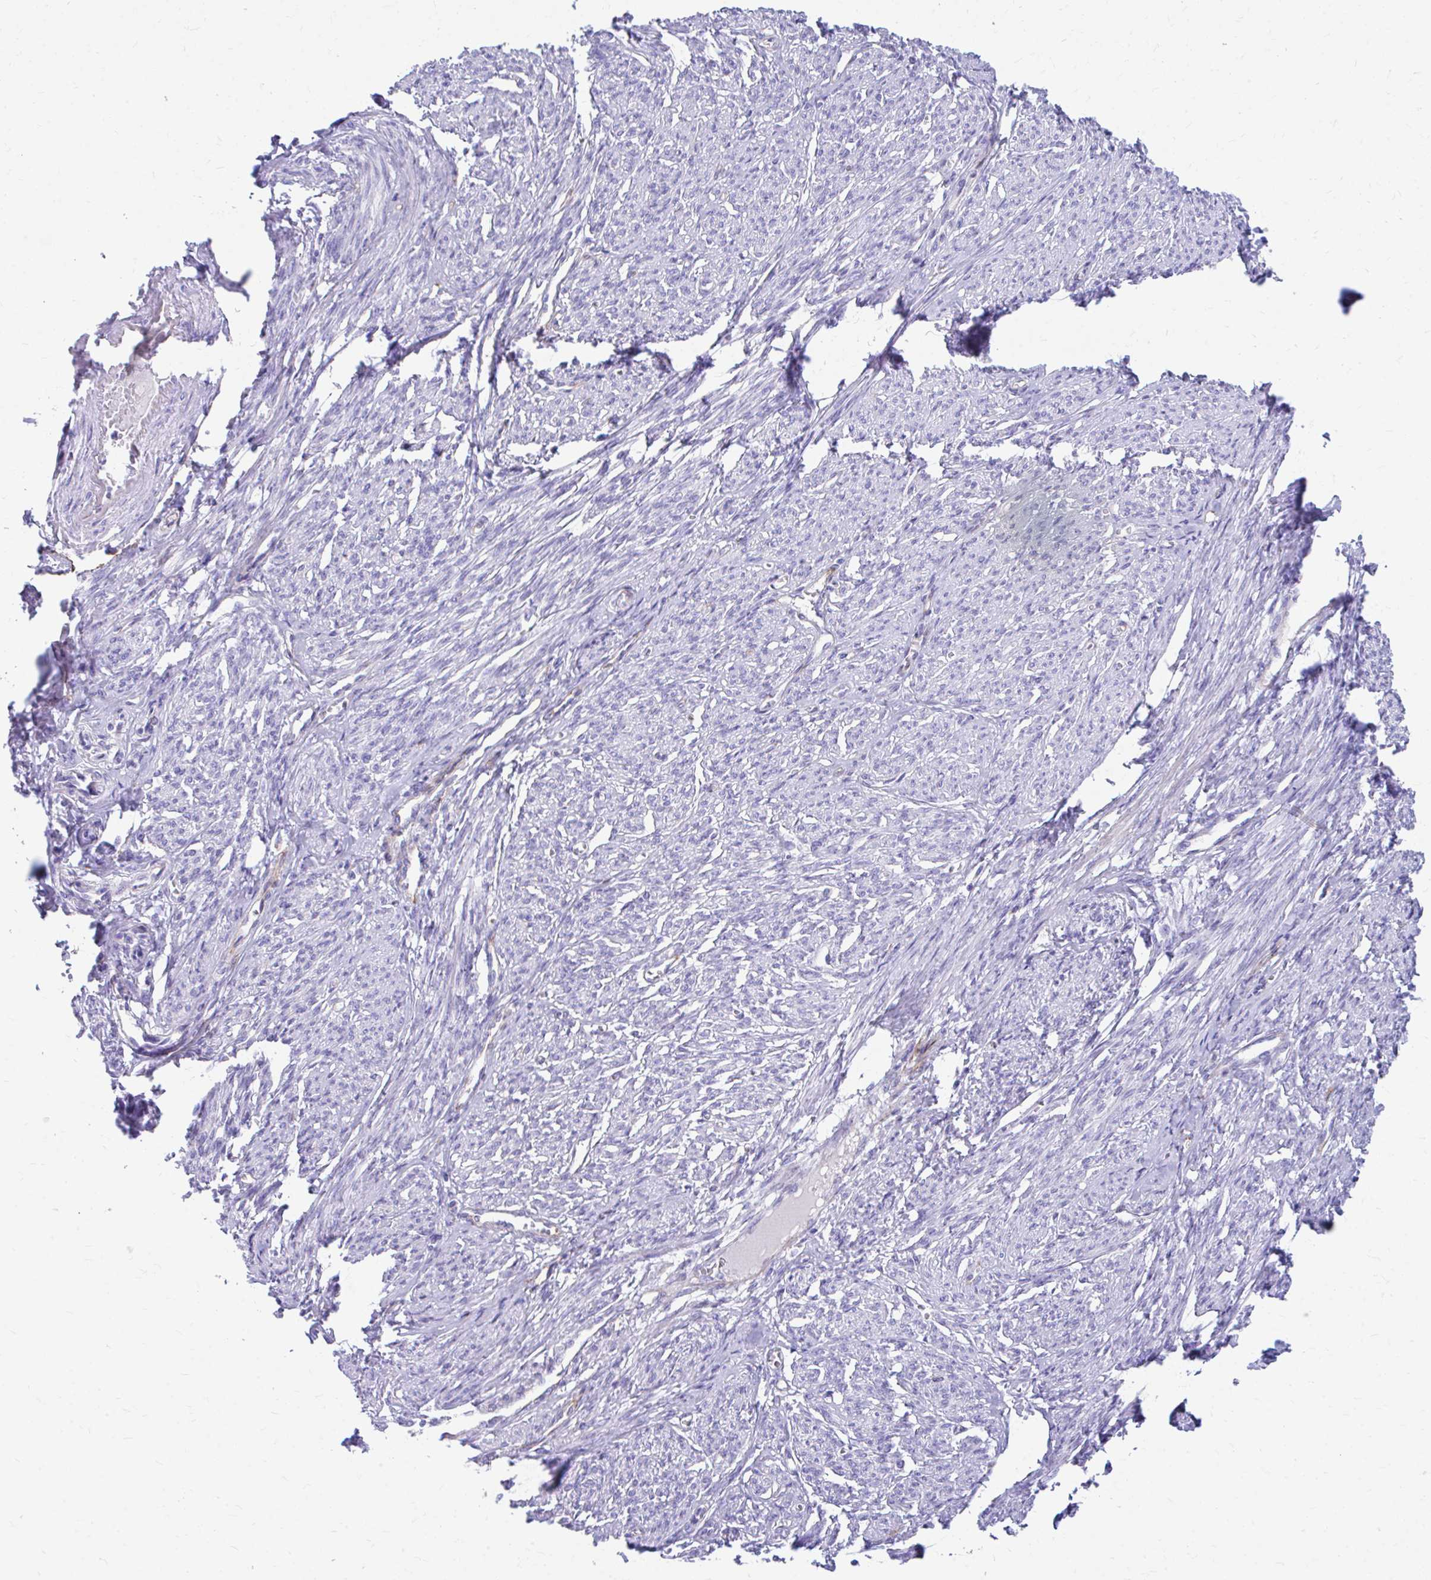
{"staining": {"intensity": "weak", "quantity": "25%-75%", "location": "cytoplasmic/membranous"}, "tissue": "smooth muscle", "cell_type": "Smooth muscle cells", "image_type": "normal", "snomed": [{"axis": "morphology", "description": "Normal tissue, NOS"}, {"axis": "topography", "description": "Smooth muscle"}], "caption": "This image shows immunohistochemistry (IHC) staining of benign smooth muscle, with low weak cytoplasmic/membranous positivity in about 25%-75% of smooth muscle cells.", "gene": "ENSG00000285953", "patient": {"sex": "female", "age": 65}}